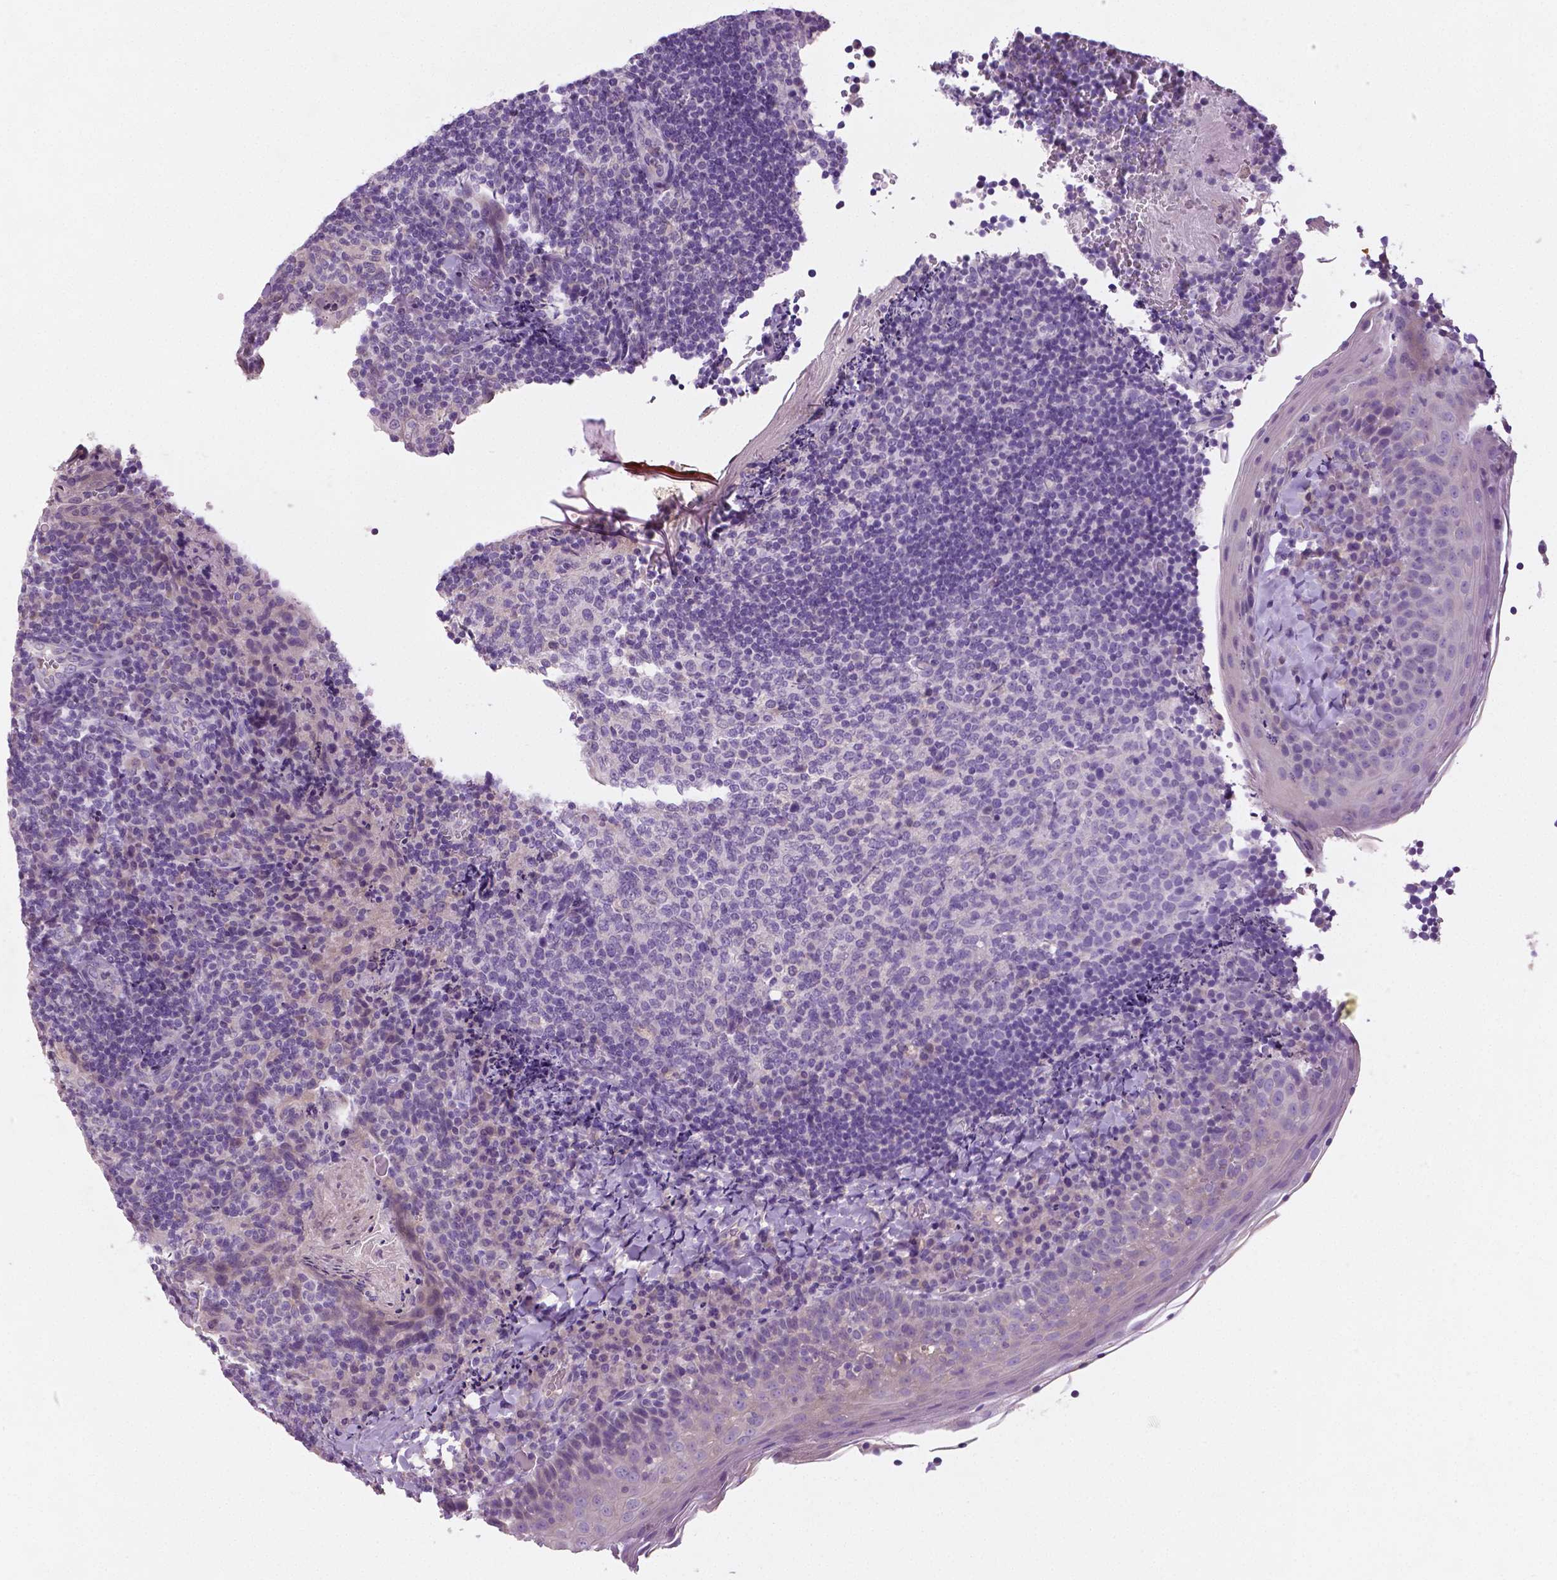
{"staining": {"intensity": "negative", "quantity": "none", "location": "none"}, "tissue": "tonsil", "cell_type": "Germinal center cells", "image_type": "normal", "snomed": [{"axis": "morphology", "description": "Normal tissue, NOS"}, {"axis": "topography", "description": "Tonsil"}], "caption": "Image shows no significant protein positivity in germinal center cells of unremarkable tonsil.", "gene": "DNAH12", "patient": {"sex": "female", "age": 10}}